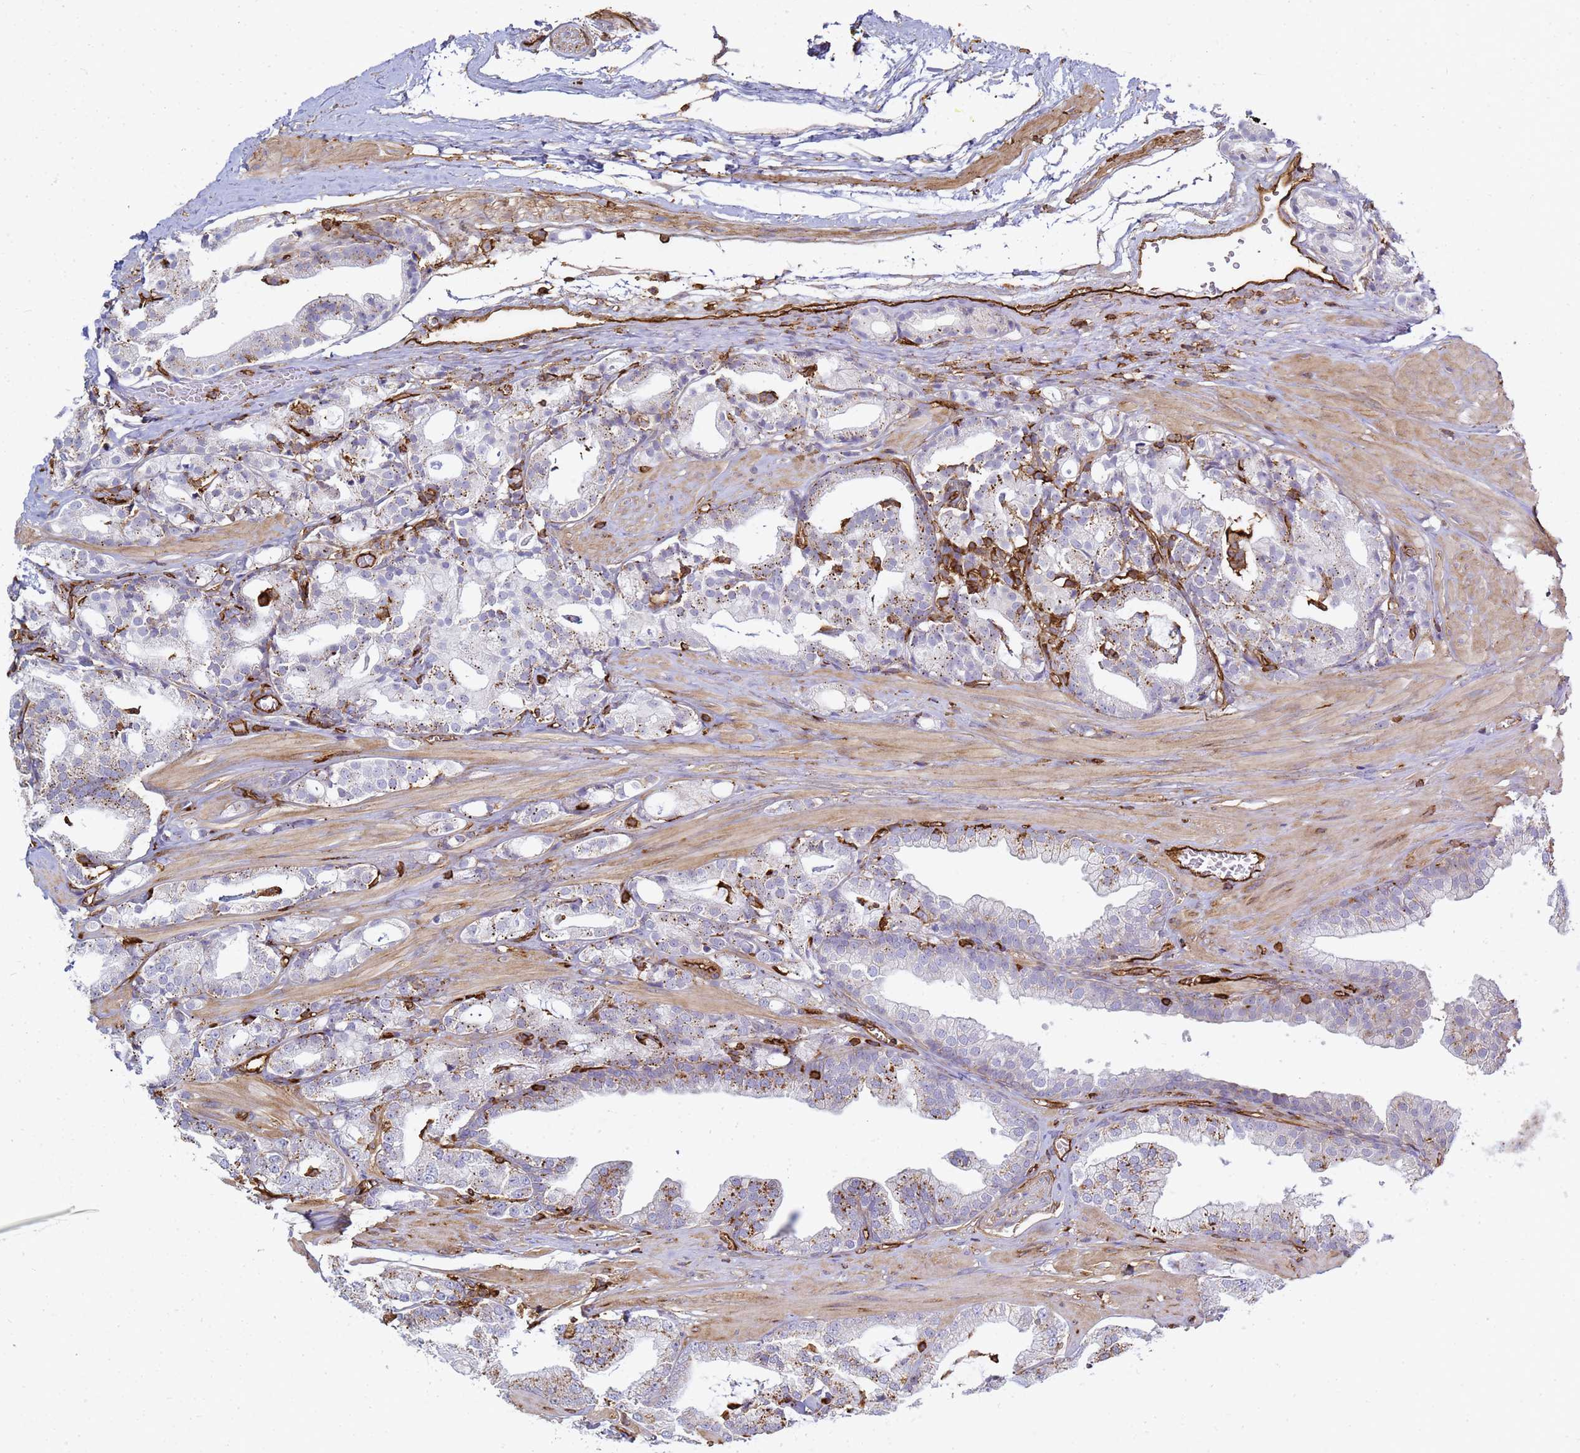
{"staining": {"intensity": "moderate", "quantity": "<25%", "location": "cytoplasmic/membranous"}, "tissue": "prostate cancer", "cell_type": "Tumor cells", "image_type": "cancer", "snomed": [{"axis": "morphology", "description": "Adenocarcinoma, High grade"}, {"axis": "topography", "description": "Prostate"}], "caption": "Adenocarcinoma (high-grade) (prostate) tissue shows moderate cytoplasmic/membranous staining in approximately <25% of tumor cells, visualized by immunohistochemistry.", "gene": "ZBTB8OS", "patient": {"sex": "male", "age": 71}}